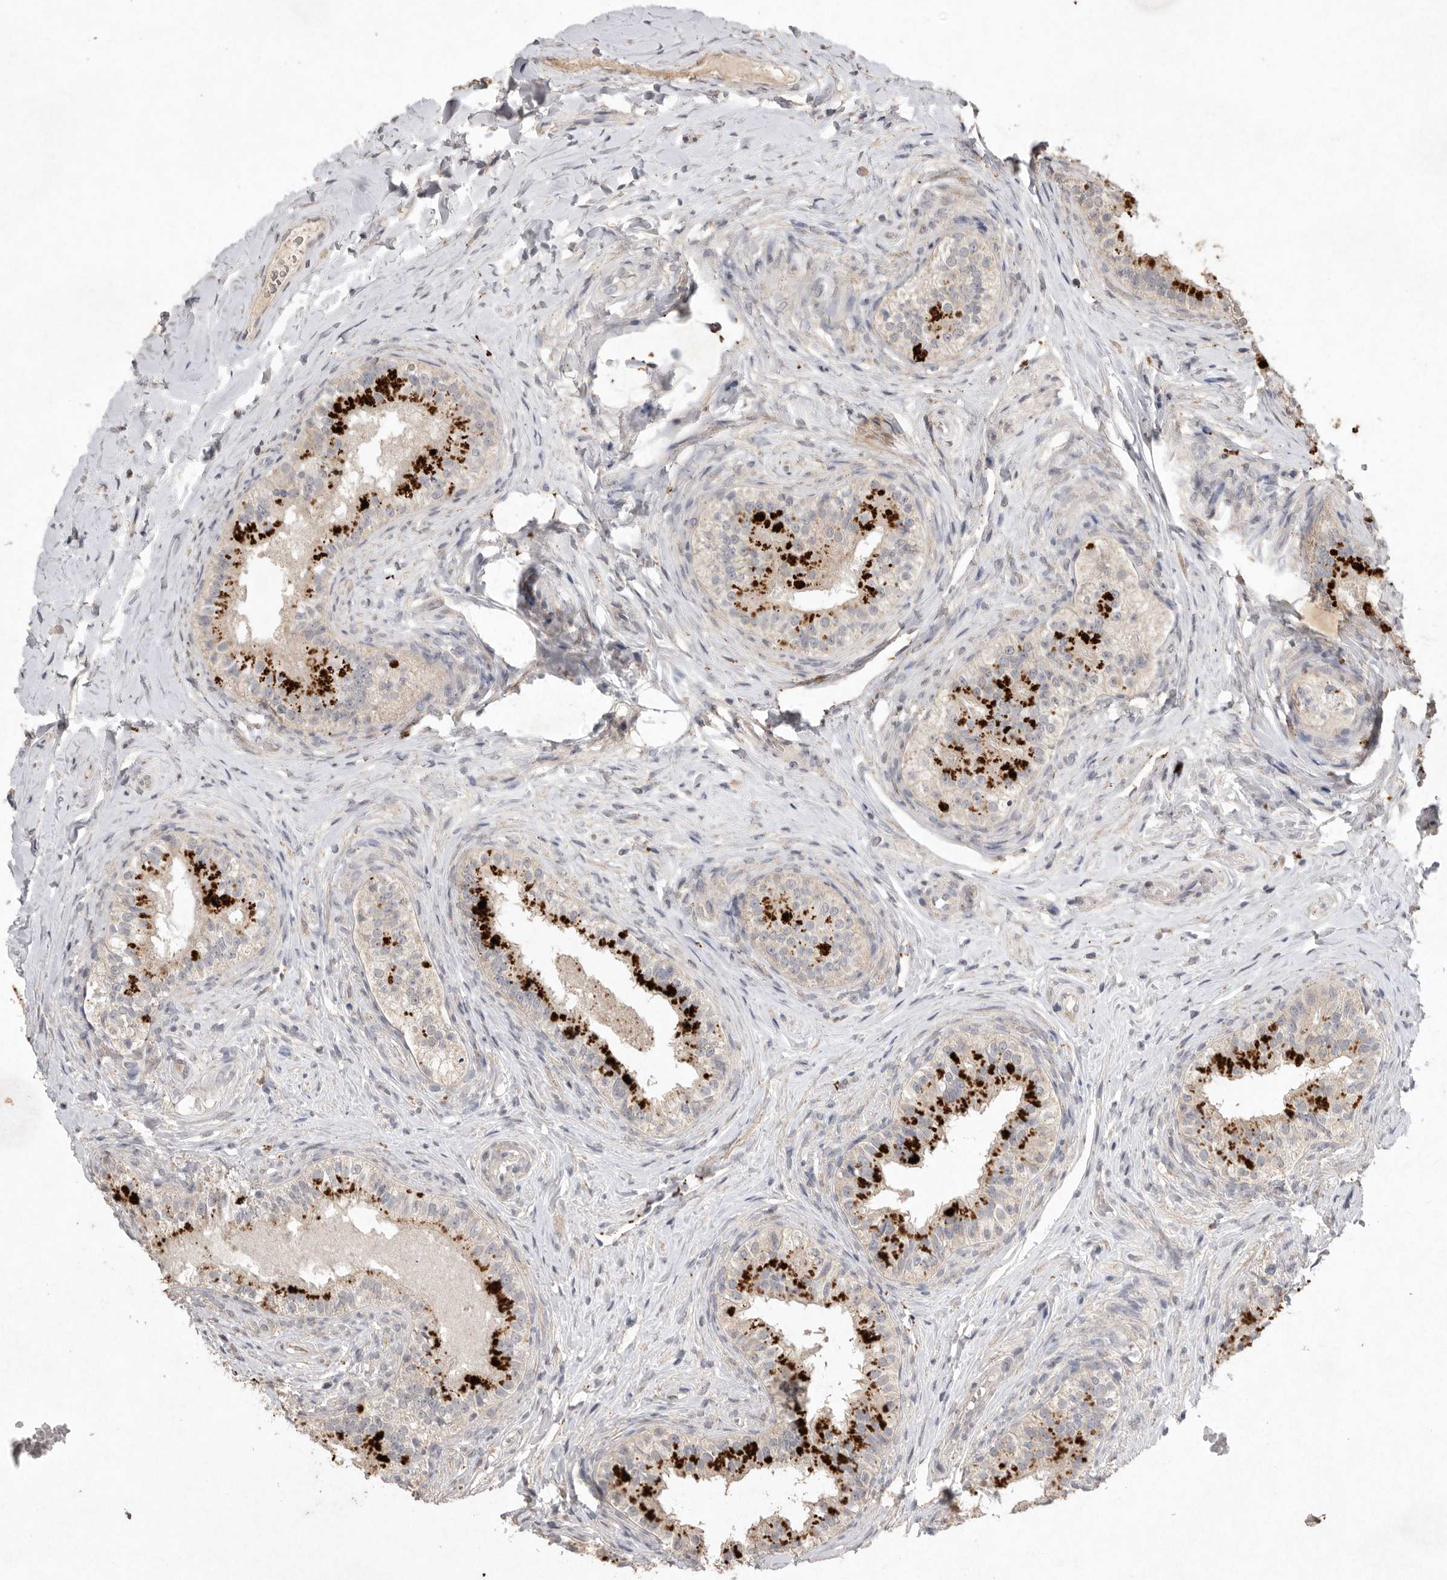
{"staining": {"intensity": "strong", "quantity": "<25%", "location": "cytoplasmic/membranous"}, "tissue": "epididymis", "cell_type": "Glandular cells", "image_type": "normal", "snomed": [{"axis": "morphology", "description": "Normal tissue, NOS"}, {"axis": "topography", "description": "Epididymis"}], "caption": "Glandular cells demonstrate medium levels of strong cytoplasmic/membranous staining in approximately <25% of cells in unremarkable epididymis.", "gene": "APLNR", "patient": {"sex": "male", "age": 49}}